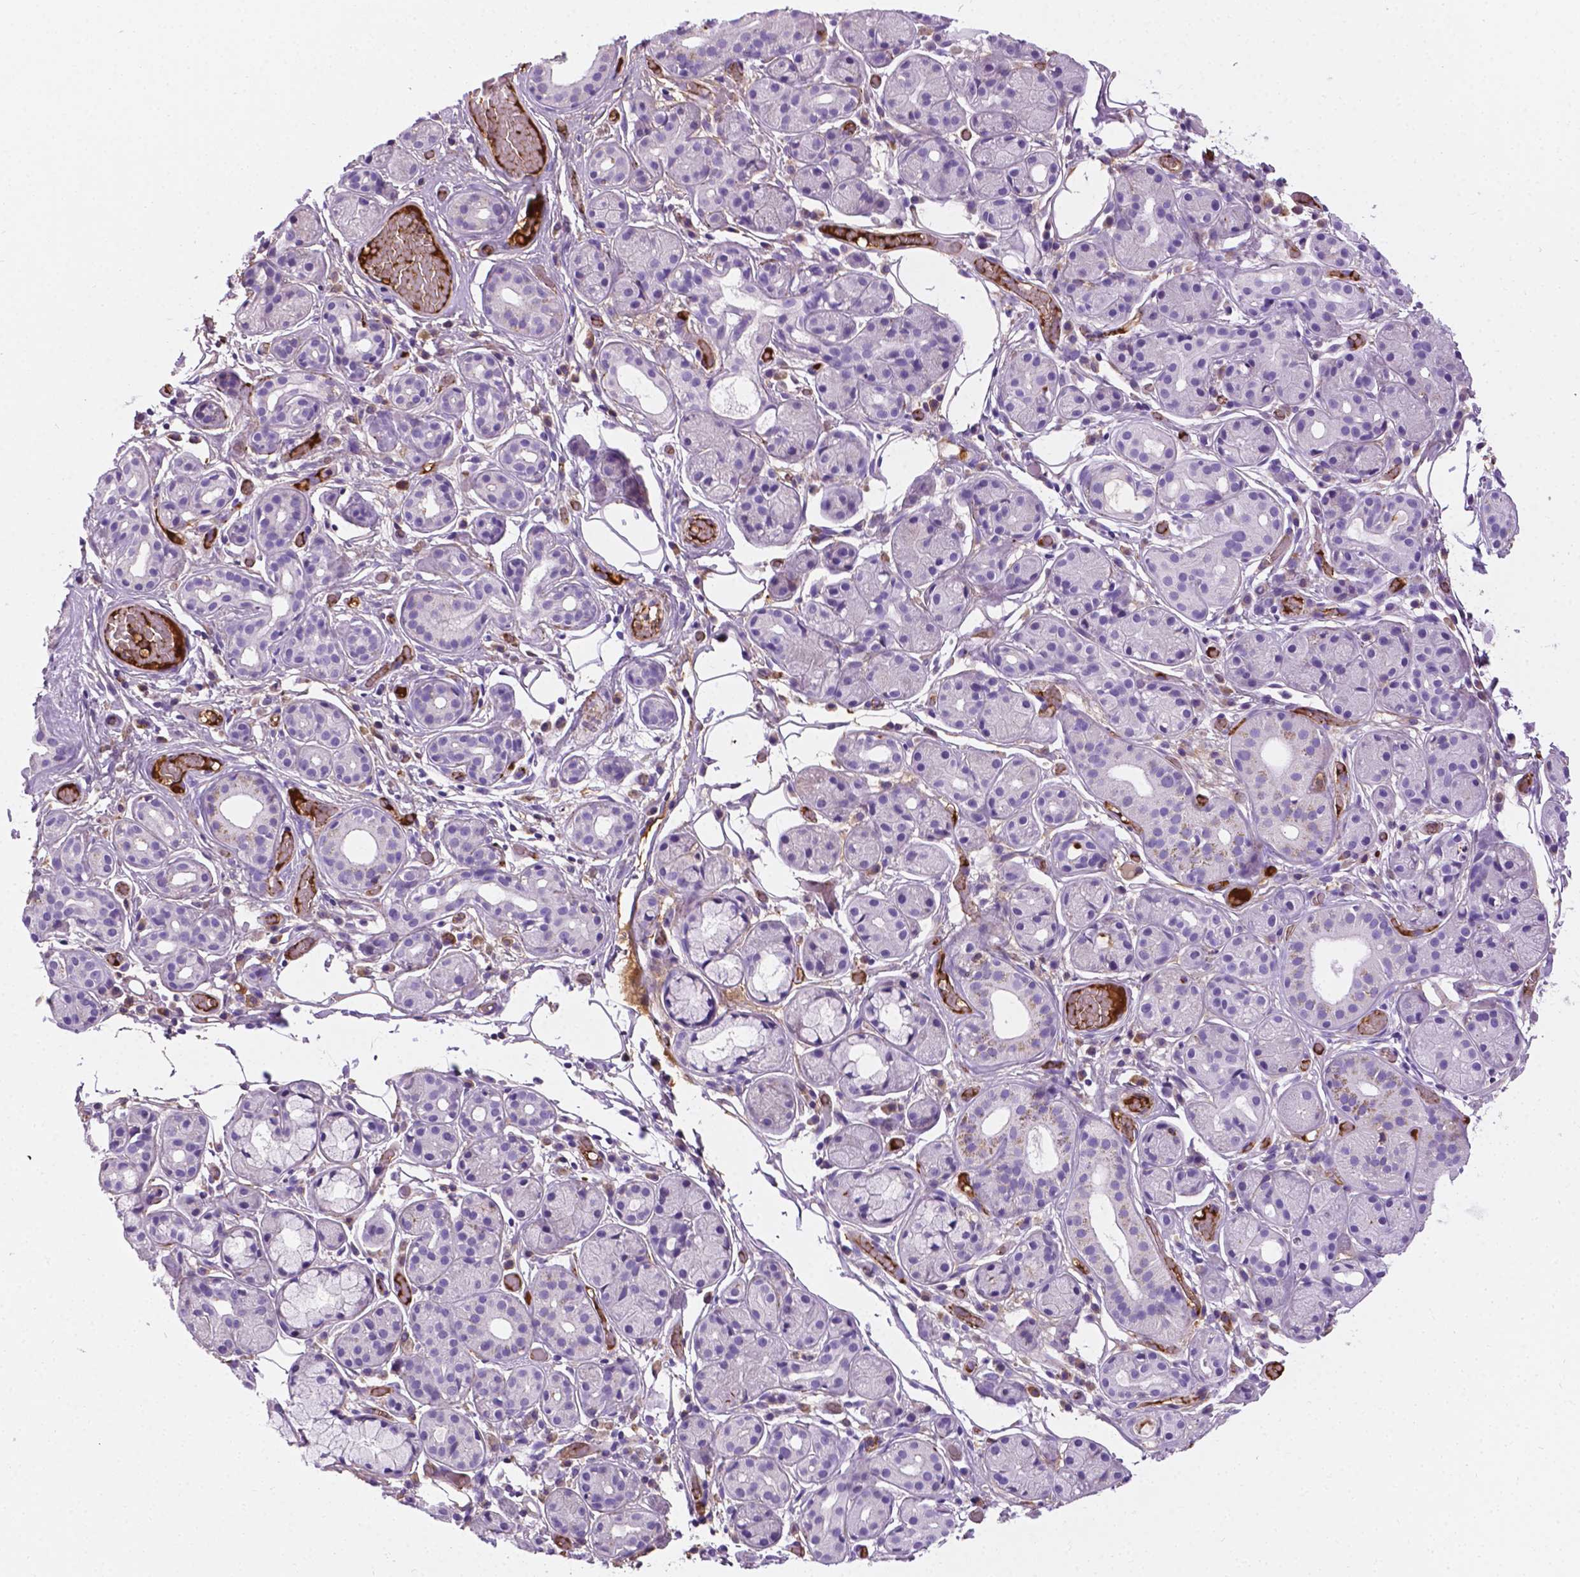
{"staining": {"intensity": "negative", "quantity": "none", "location": "none"}, "tissue": "salivary gland", "cell_type": "Glandular cells", "image_type": "normal", "snomed": [{"axis": "morphology", "description": "Normal tissue, NOS"}, {"axis": "topography", "description": "Salivary gland"}, {"axis": "topography", "description": "Peripheral nerve tissue"}], "caption": "Glandular cells are negative for protein expression in unremarkable human salivary gland. (DAB (3,3'-diaminobenzidine) IHC with hematoxylin counter stain).", "gene": "APOE", "patient": {"sex": "male", "age": 71}}